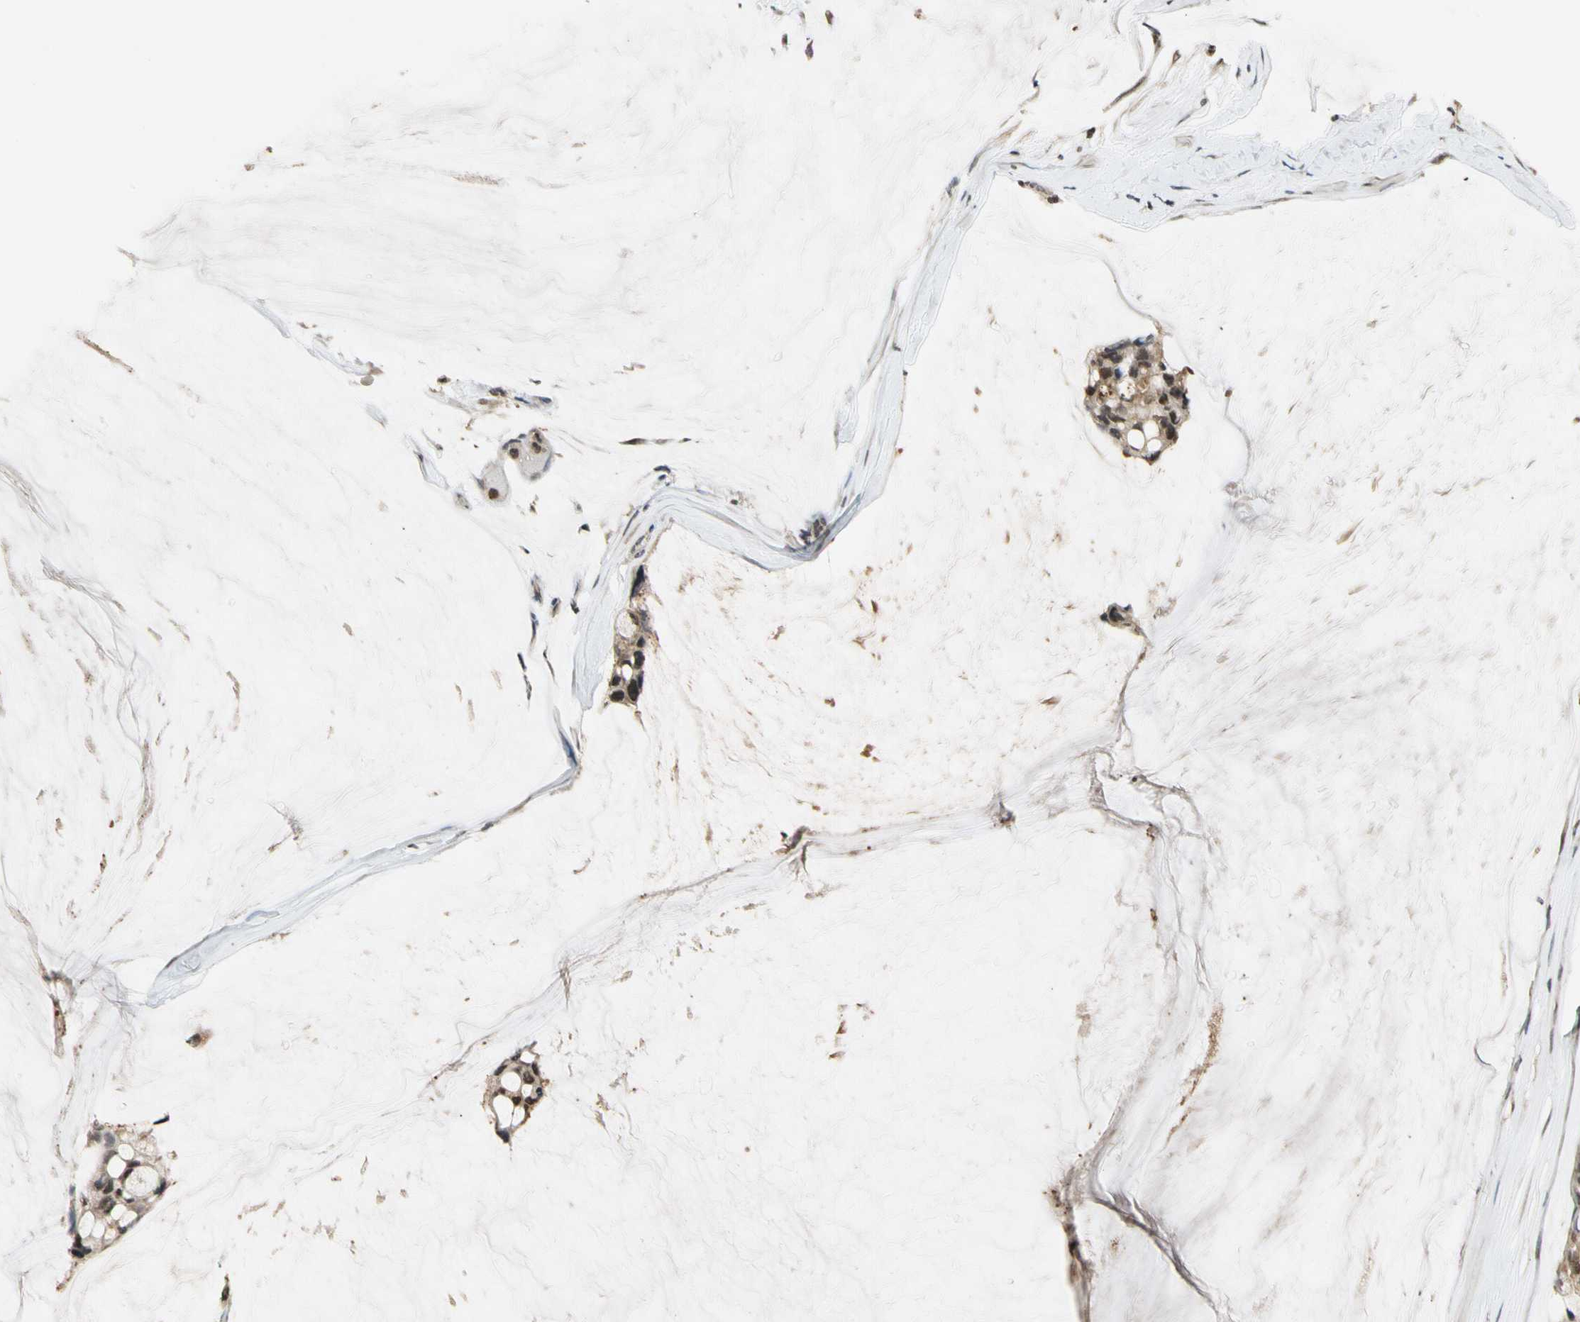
{"staining": {"intensity": "weak", "quantity": ">75%", "location": "cytoplasmic/membranous,nuclear"}, "tissue": "ovarian cancer", "cell_type": "Tumor cells", "image_type": "cancer", "snomed": [{"axis": "morphology", "description": "Cystadenocarcinoma, mucinous, NOS"}, {"axis": "topography", "description": "Ovary"}], "caption": "A micrograph of ovarian cancer (mucinous cystadenocarcinoma) stained for a protein reveals weak cytoplasmic/membranous and nuclear brown staining in tumor cells.", "gene": "SOD1", "patient": {"sex": "female", "age": 39}}